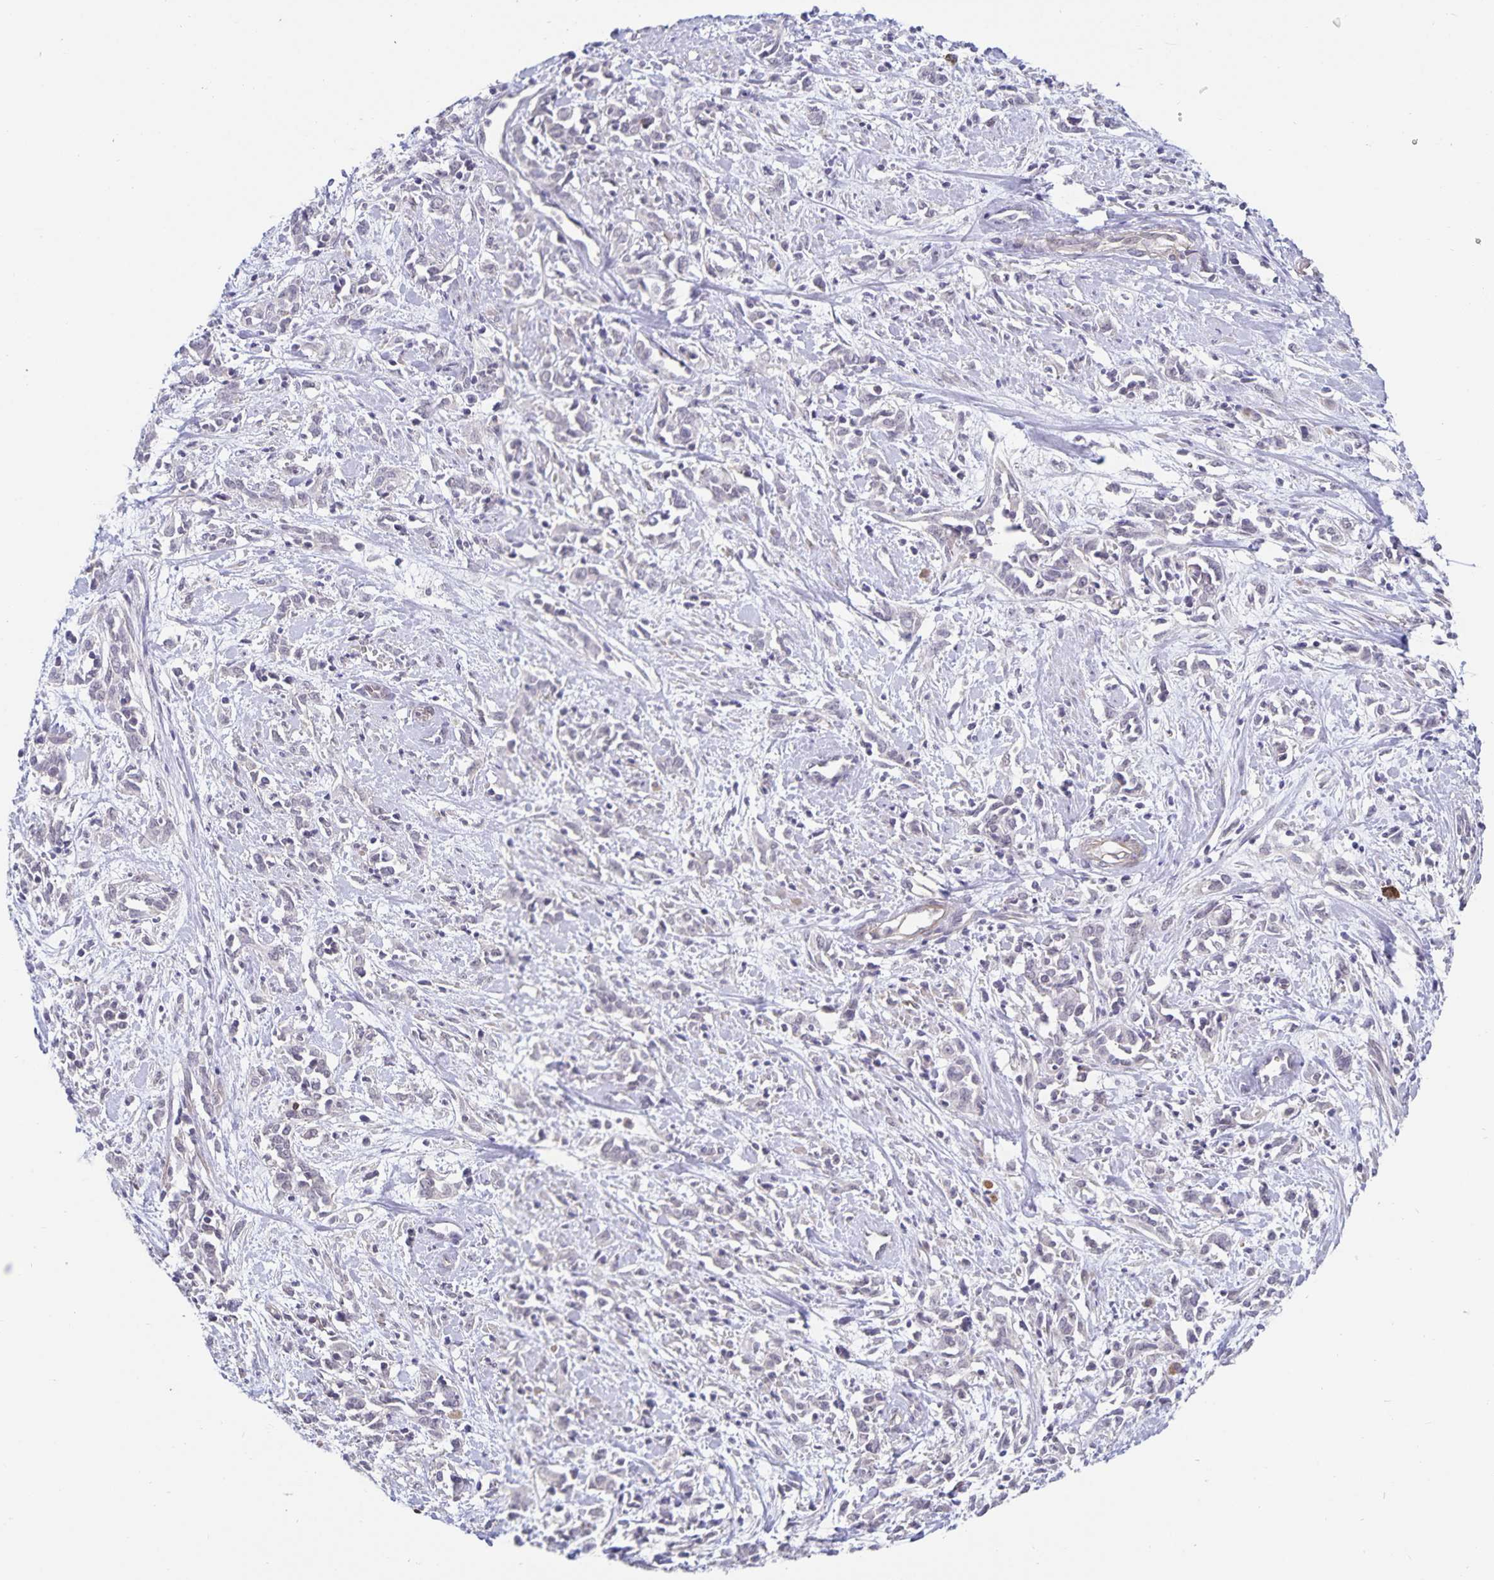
{"staining": {"intensity": "weak", "quantity": "25%-75%", "location": "cytoplasmic/membranous"}, "tissue": "cervical cancer", "cell_type": "Tumor cells", "image_type": "cancer", "snomed": [{"axis": "morphology", "description": "Adenocarcinoma, NOS"}, {"axis": "topography", "description": "Cervix"}], "caption": "This photomicrograph shows immunohistochemistry staining of cervical adenocarcinoma, with low weak cytoplasmic/membranous expression in about 25%-75% of tumor cells.", "gene": "CDKN2B", "patient": {"sex": "female", "age": 40}}